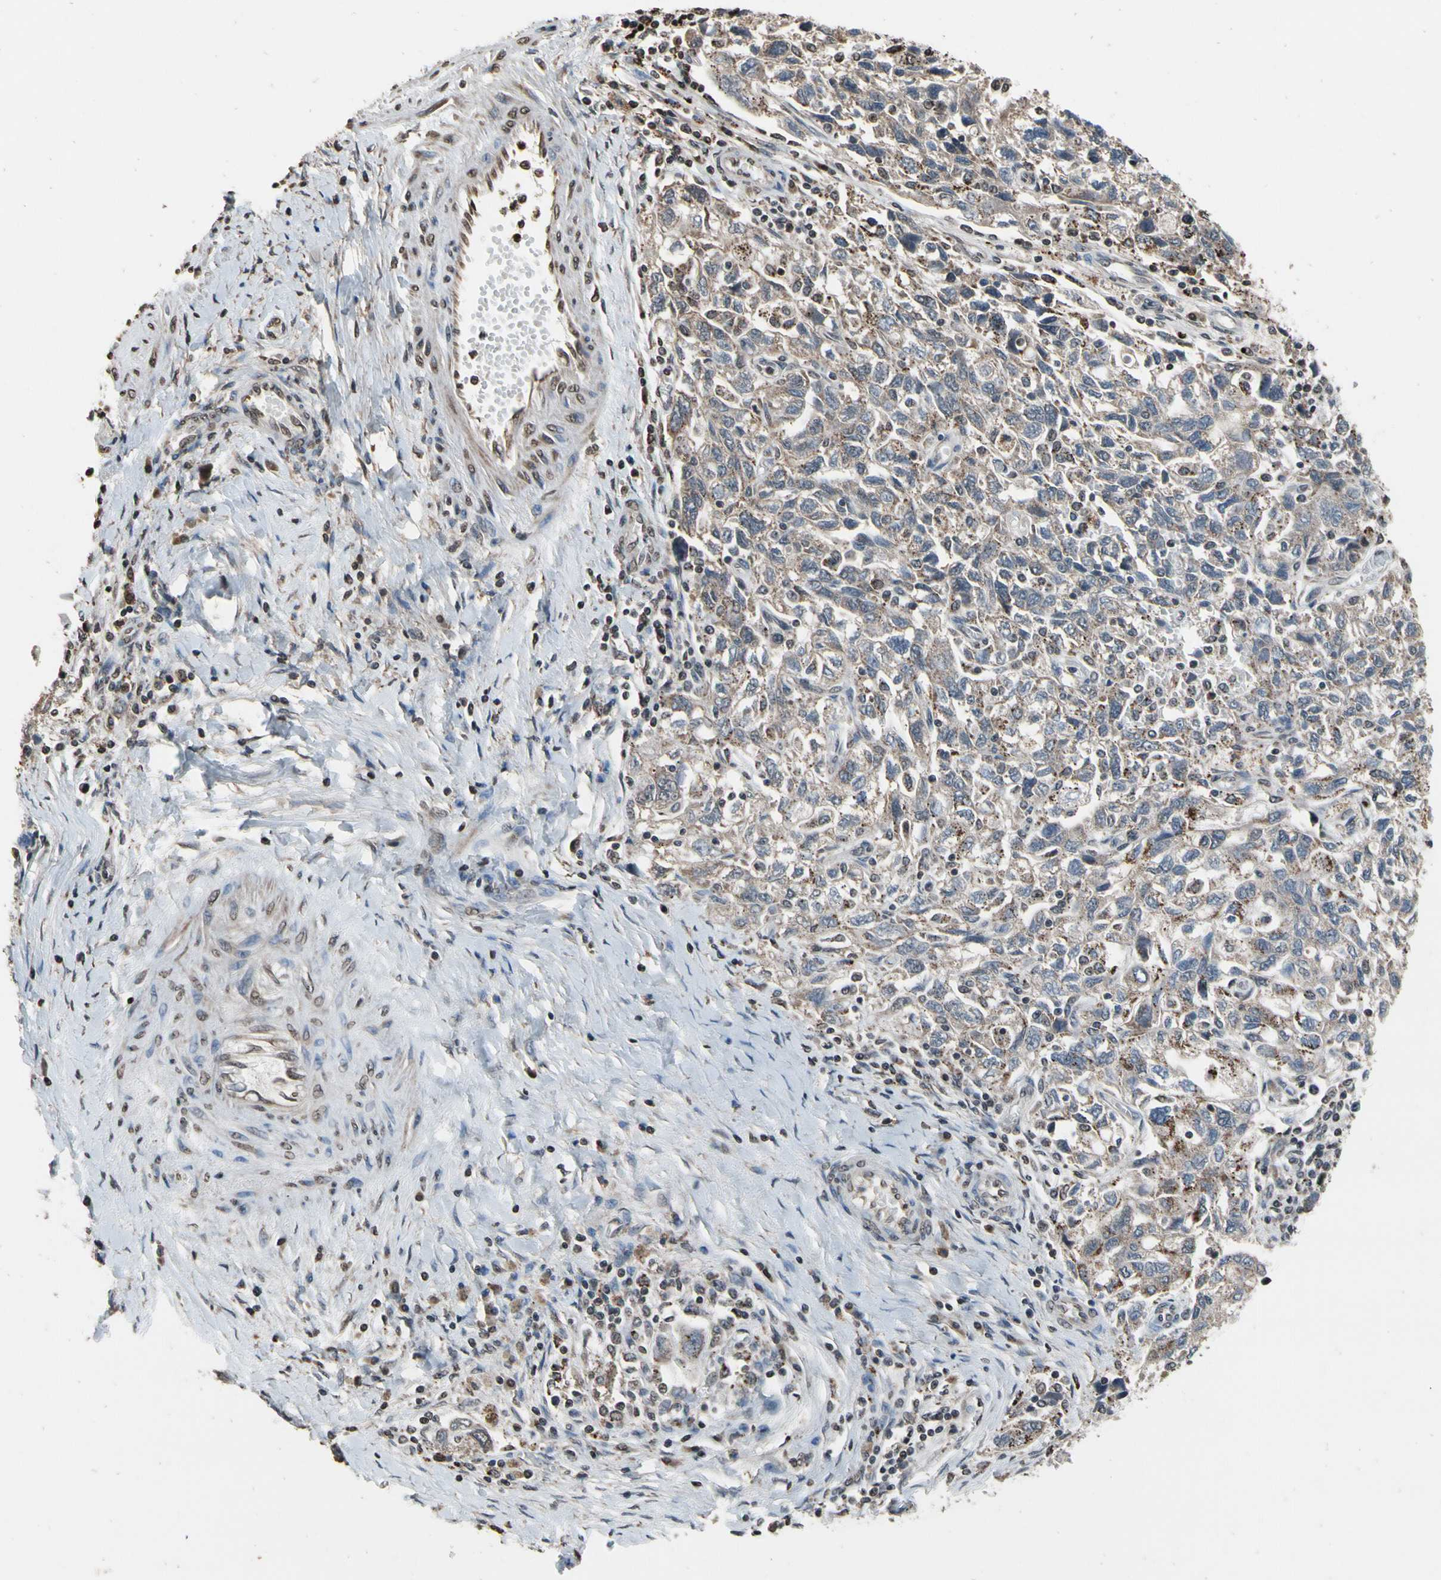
{"staining": {"intensity": "moderate", "quantity": "25%-75%", "location": "cytoplasmic/membranous"}, "tissue": "ovarian cancer", "cell_type": "Tumor cells", "image_type": "cancer", "snomed": [{"axis": "morphology", "description": "Carcinoma, NOS"}, {"axis": "morphology", "description": "Cystadenocarcinoma, serous, NOS"}, {"axis": "topography", "description": "Ovary"}], "caption": "The micrograph shows a brown stain indicating the presence of a protein in the cytoplasmic/membranous of tumor cells in ovarian cancer.", "gene": "HIPK2", "patient": {"sex": "female", "age": 69}}